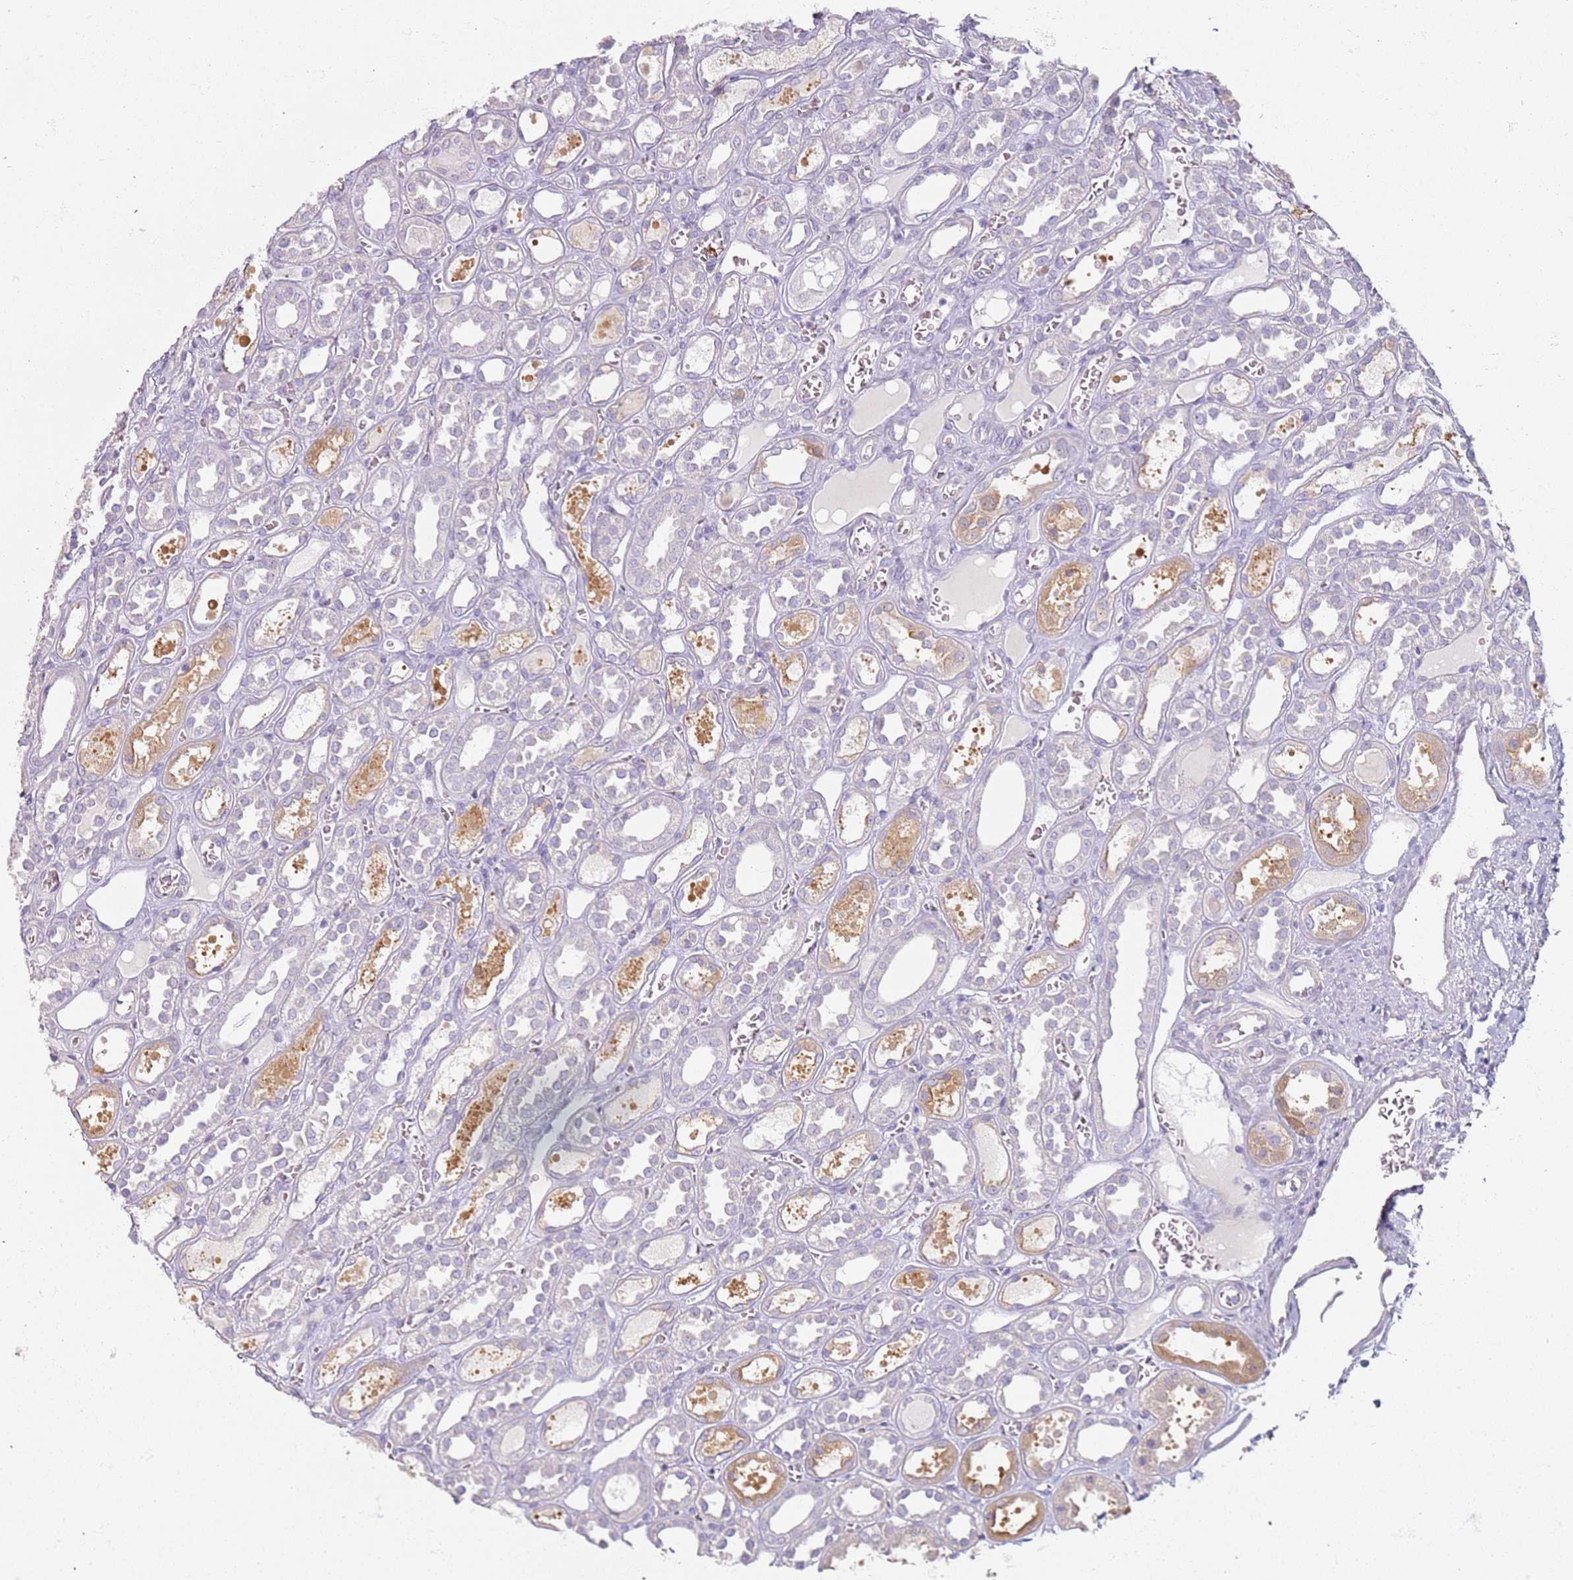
{"staining": {"intensity": "negative", "quantity": "none", "location": "none"}, "tissue": "kidney", "cell_type": "Cells in glomeruli", "image_type": "normal", "snomed": [{"axis": "morphology", "description": "Normal tissue, NOS"}, {"axis": "topography", "description": "Kidney"}], "caption": "The image displays no staining of cells in glomeruli in benign kidney.", "gene": "CD40LG", "patient": {"sex": "female", "age": 41}}